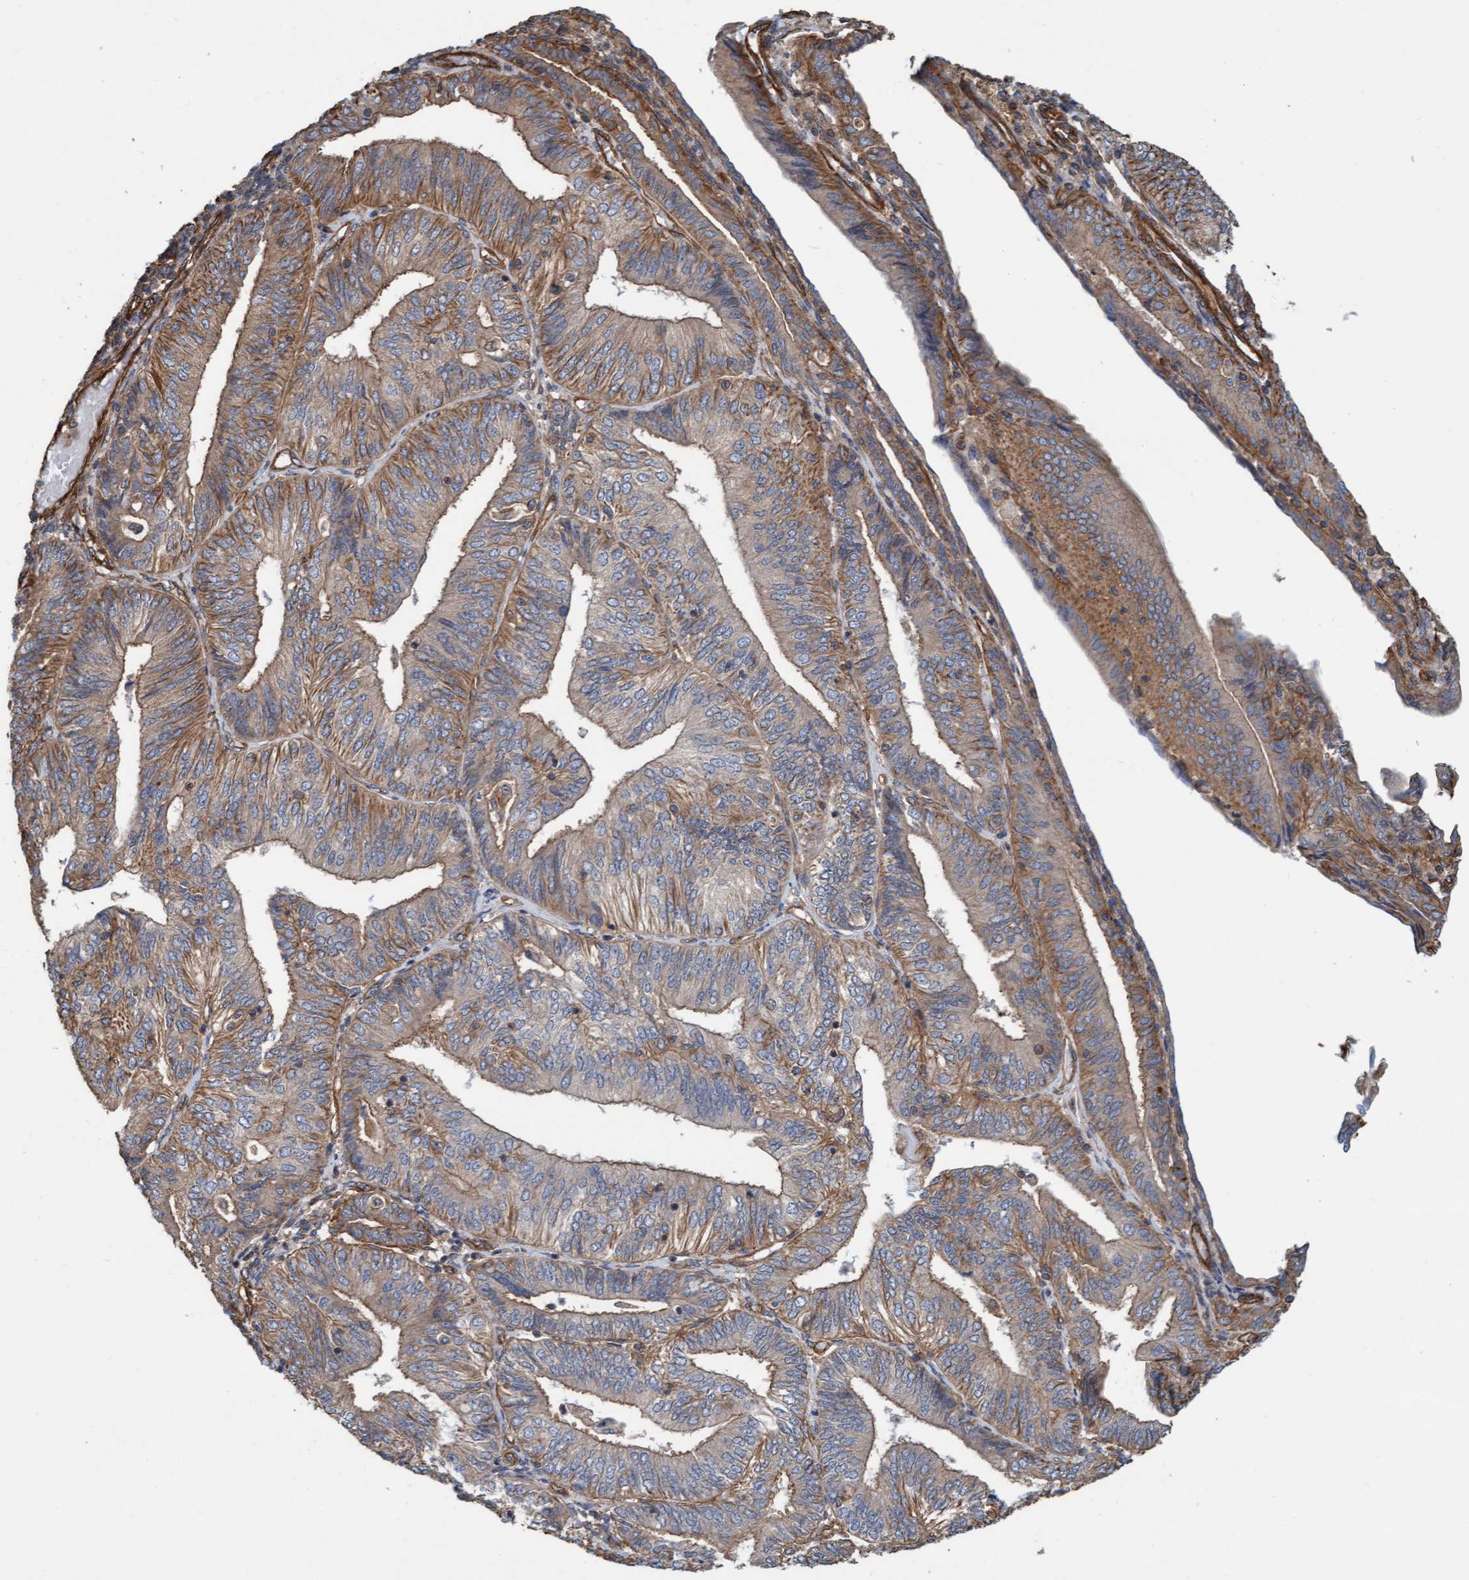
{"staining": {"intensity": "moderate", "quantity": "25%-75%", "location": "cytoplasmic/membranous"}, "tissue": "endometrial cancer", "cell_type": "Tumor cells", "image_type": "cancer", "snomed": [{"axis": "morphology", "description": "Adenocarcinoma, NOS"}, {"axis": "topography", "description": "Endometrium"}], "caption": "This photomicrograph displays endometrial cancer stained with IHC to label a protein in brown. The cytoplasmic/membranous of tumor cells show moderate positivity for the protein. Nuclei are counter-stained blue.", "gene": "STXBP4", "patient": {"sex": "female", "age": 58}}